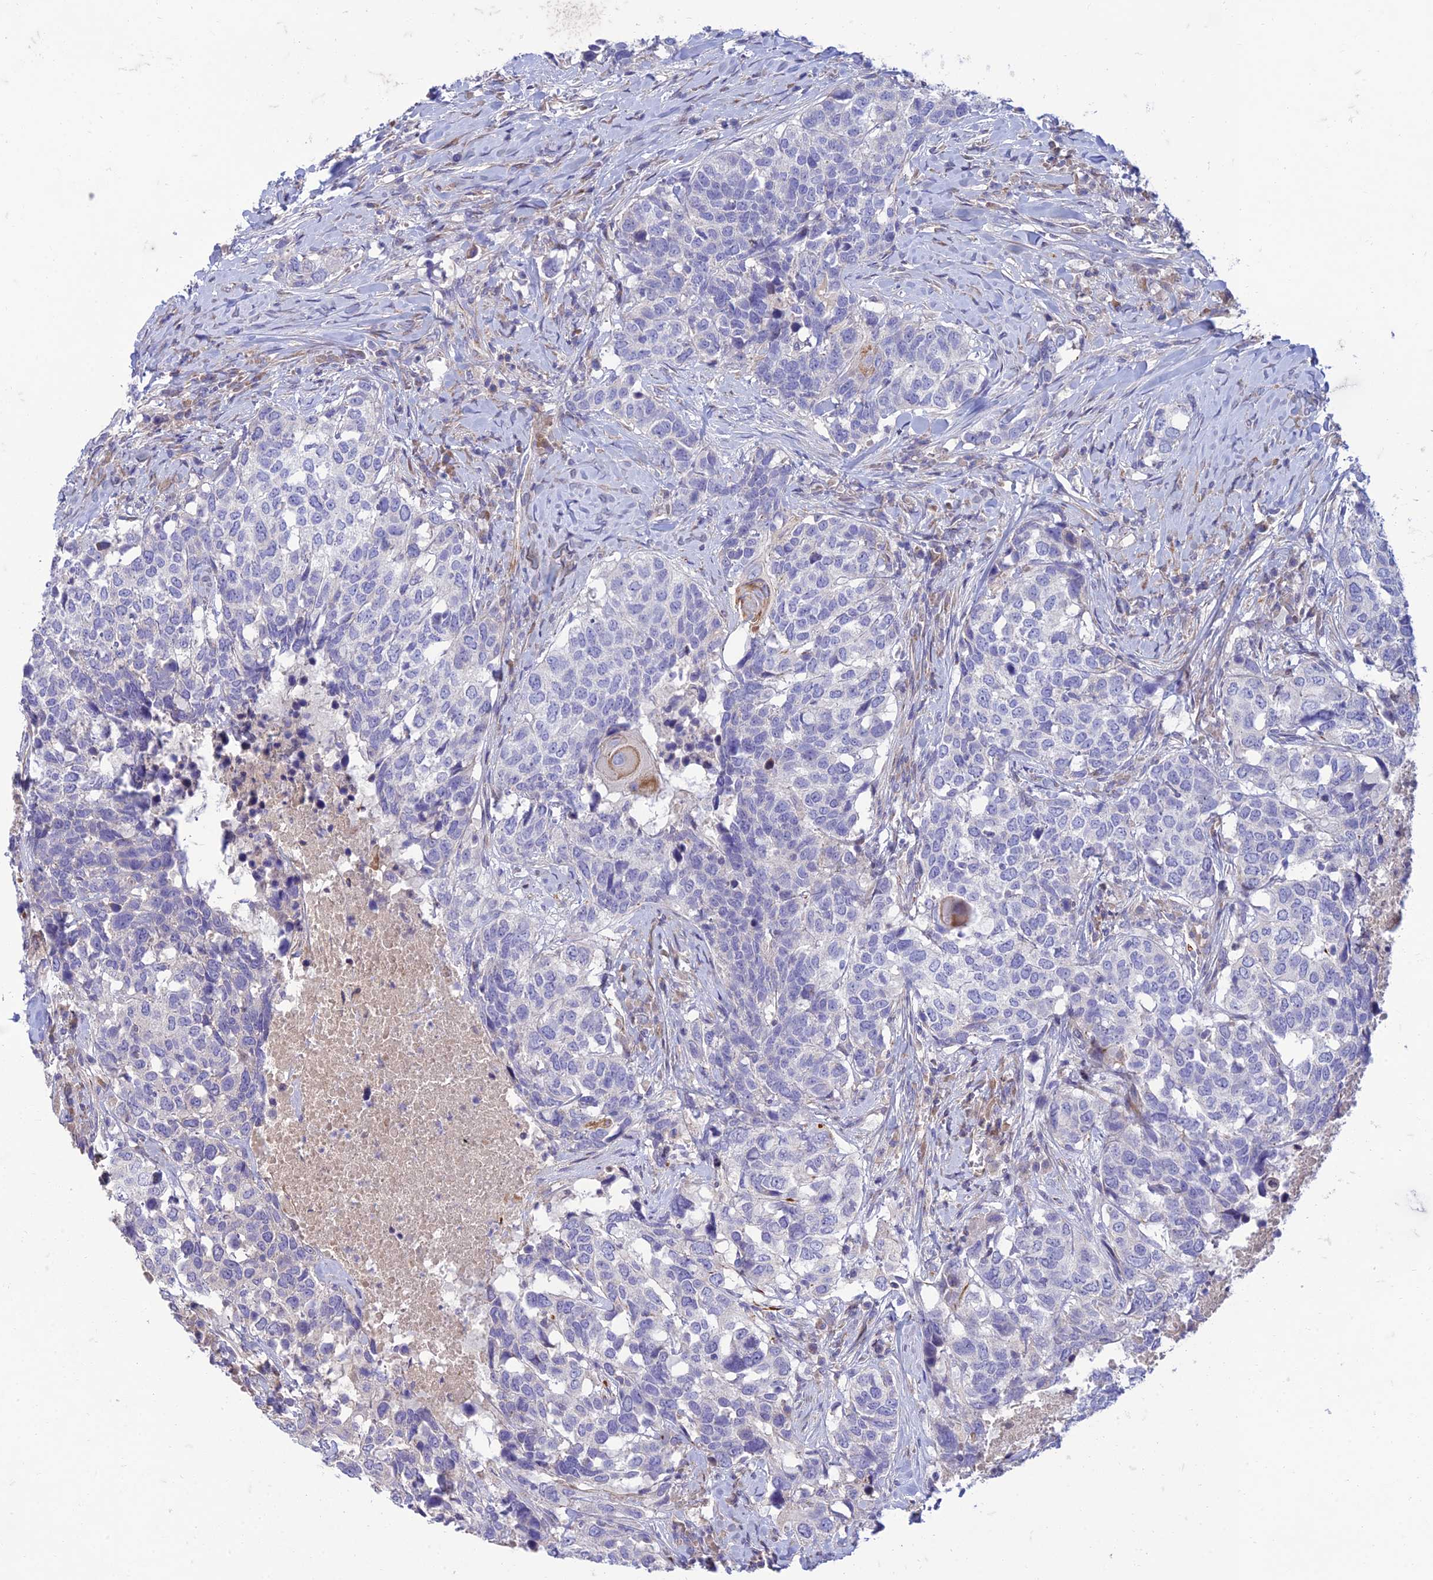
{"staining": {"intensity": "negative", "quantity": "none", "location": "none"}, "tissue": "head and neck cancer", "cell_type": "Tumor cells", "image_type": "cancer", "snomed": [{"axis": "morphology", "description": "Squamous cell carcinoma, NOS"}, {"axis": "topography", "description": "Head-Neck"}], "caption": "This is an immunohistochemistry (IHC) micrograph of human head and neck cancer (squamous cell carcinoma). There is no positivity in tumor cells.", "gene": "SEL1L3", "patient": {"sex": "male", "age": 66}}